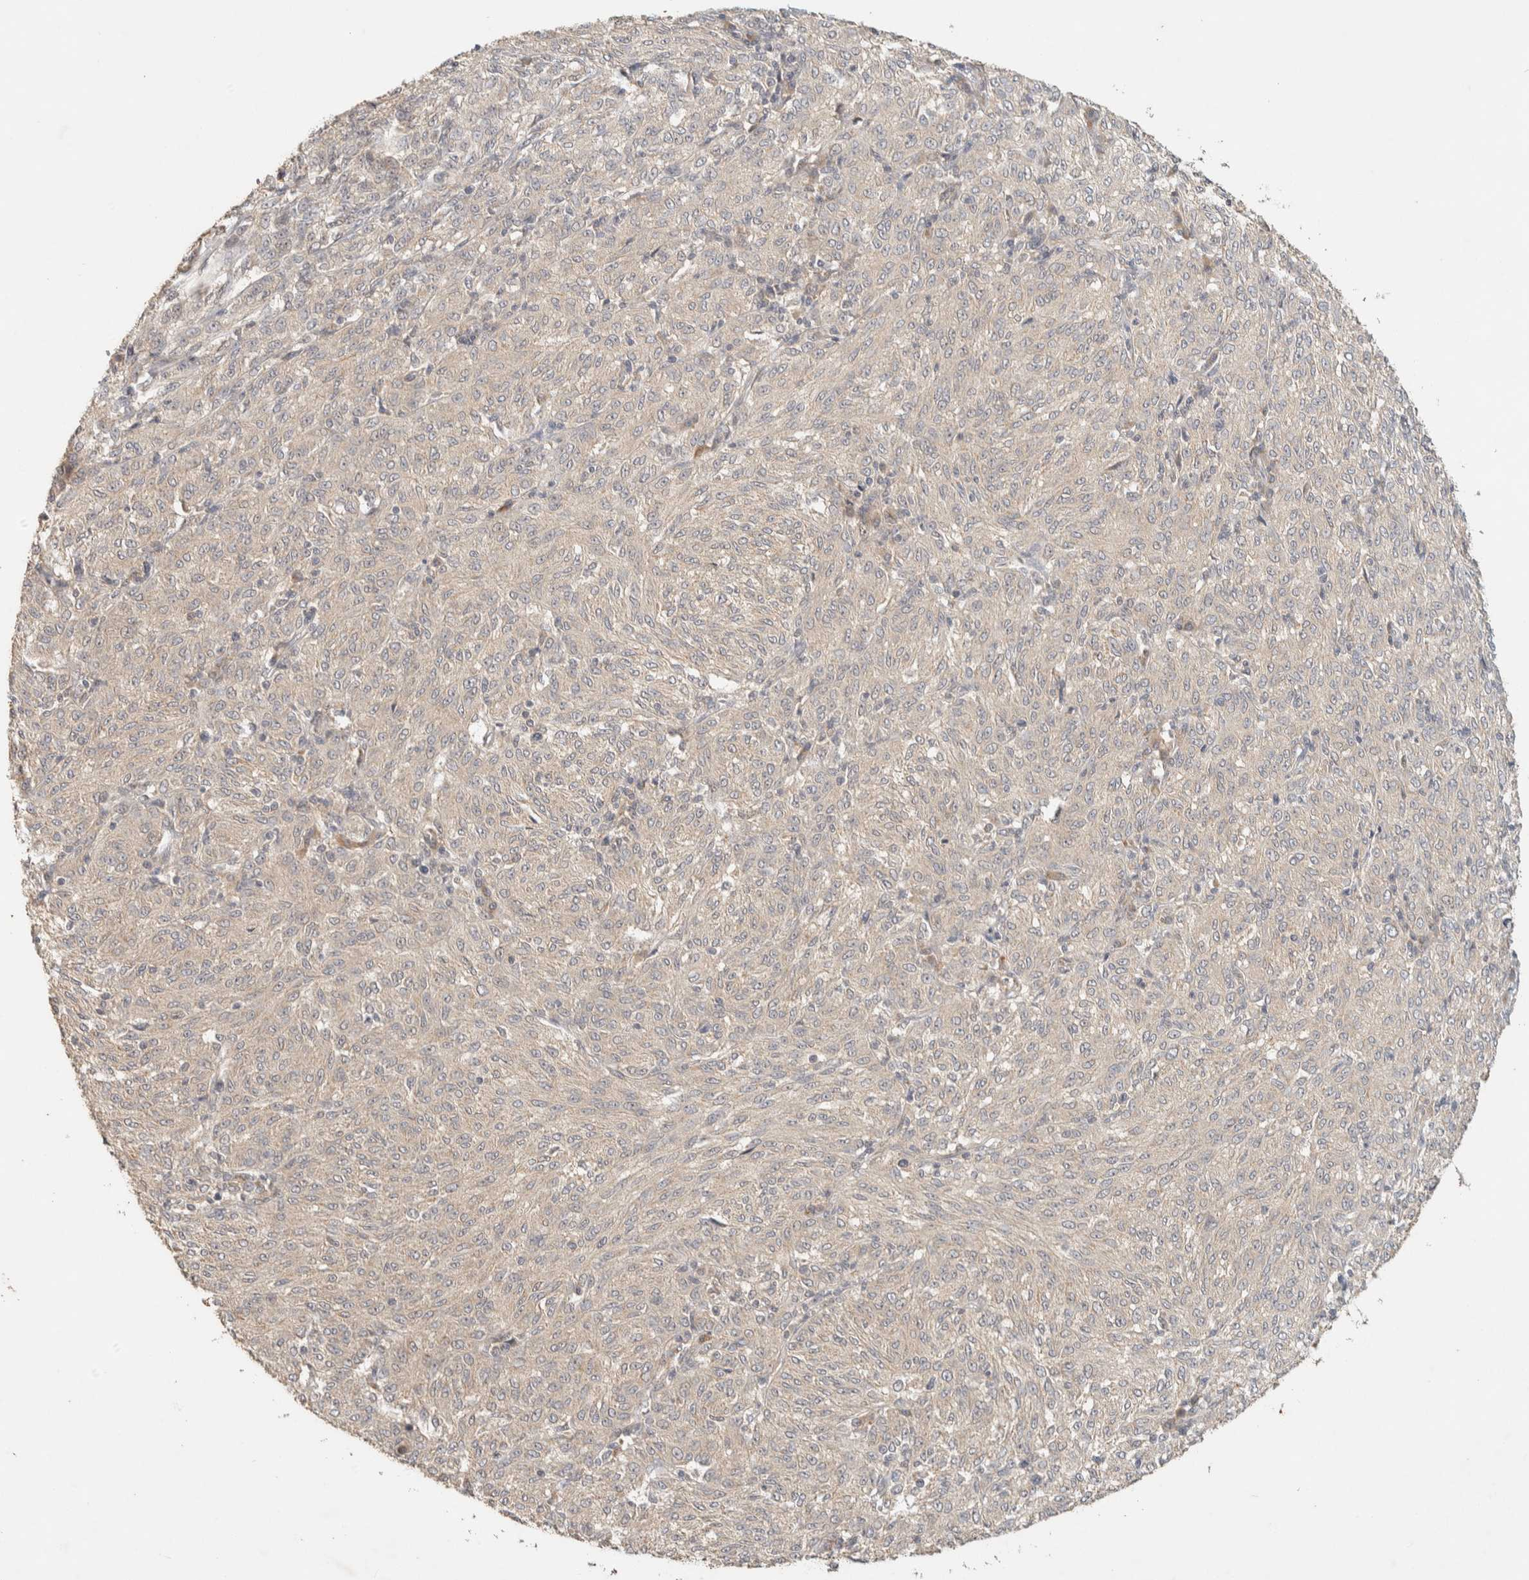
{"staining": {"intensity": "negative", "quantity": "none", "location": "none"}, "tissue": "melanoma", "cell_type": "Tumor cells", "image_type": "cancer", "snomed": [{"axis": "morphology", "description": "Malignant melanoma, NOS"}, {"axis": "topography", "description": "Skin"}], "caption": "Tumor cells are negative for brown protein staining in melanoma.", "gene": "ITPA", "patient": {"sex": "female", "age": 72}}